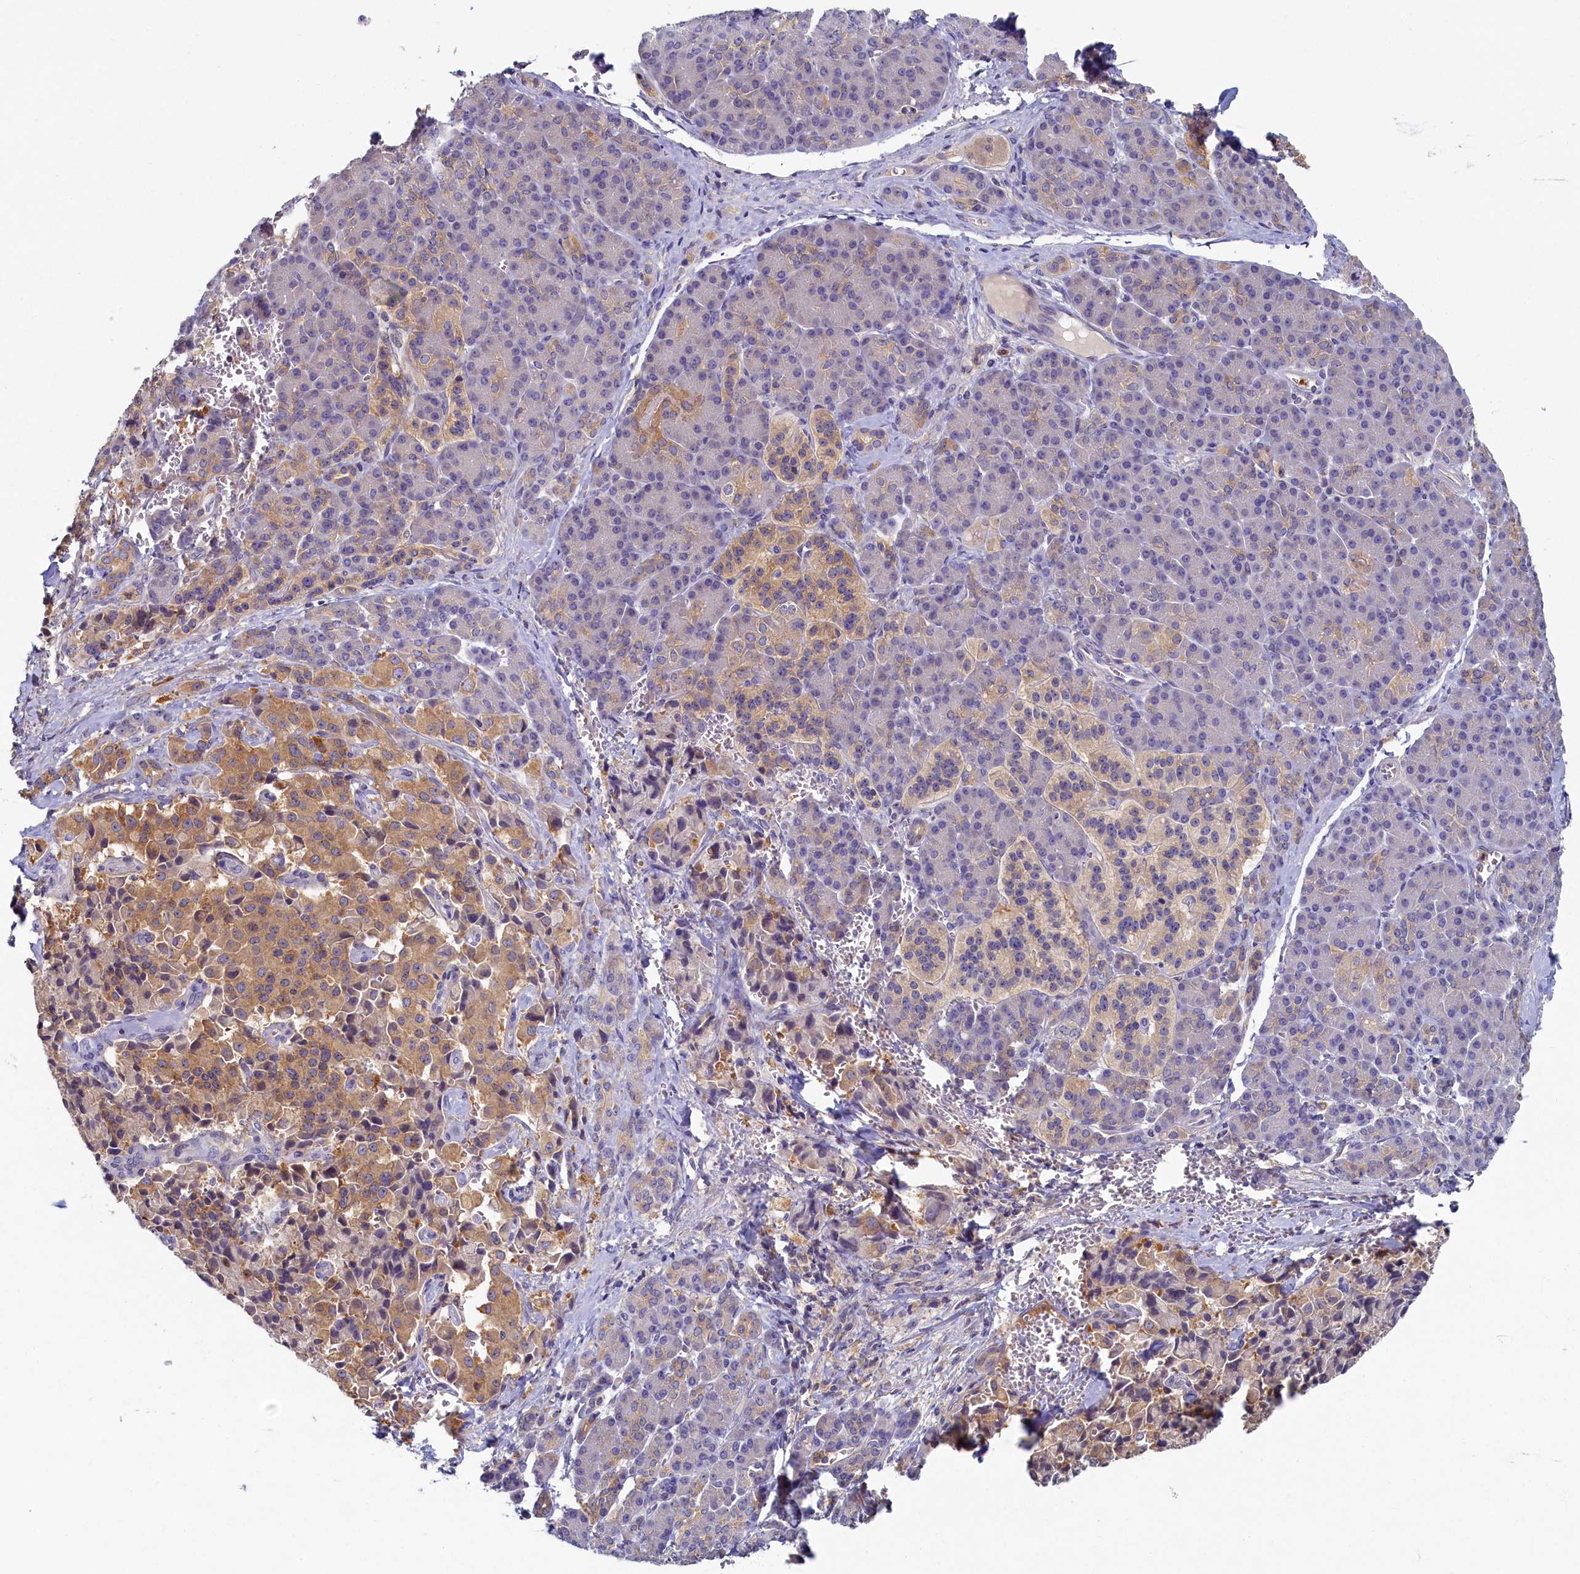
{"staining": {"intensity": "moderate", "quantity": "25%-75%", "location": "cytoplasmic/membranous"}, "tissue": "pancreatic cancer", "cell_type": "Tumor cells", "image_type": "cancer", "snomed": [{"axis": "morphology", "description": "Adenocarcinoma, NOS"}, {"axis": "topography", "description": "Pancreas"}], "caption": "Moderate cytoplasmic/membranous protein expression is appreciated in about 25%-75% of tumor cells in pancreatic cancer (adenocarcinoma). The protein is shown in brown color, while the nuclei are stained blue.", "gene": "TIMM8B", "patient": {"sex": "male", "age": 65}}